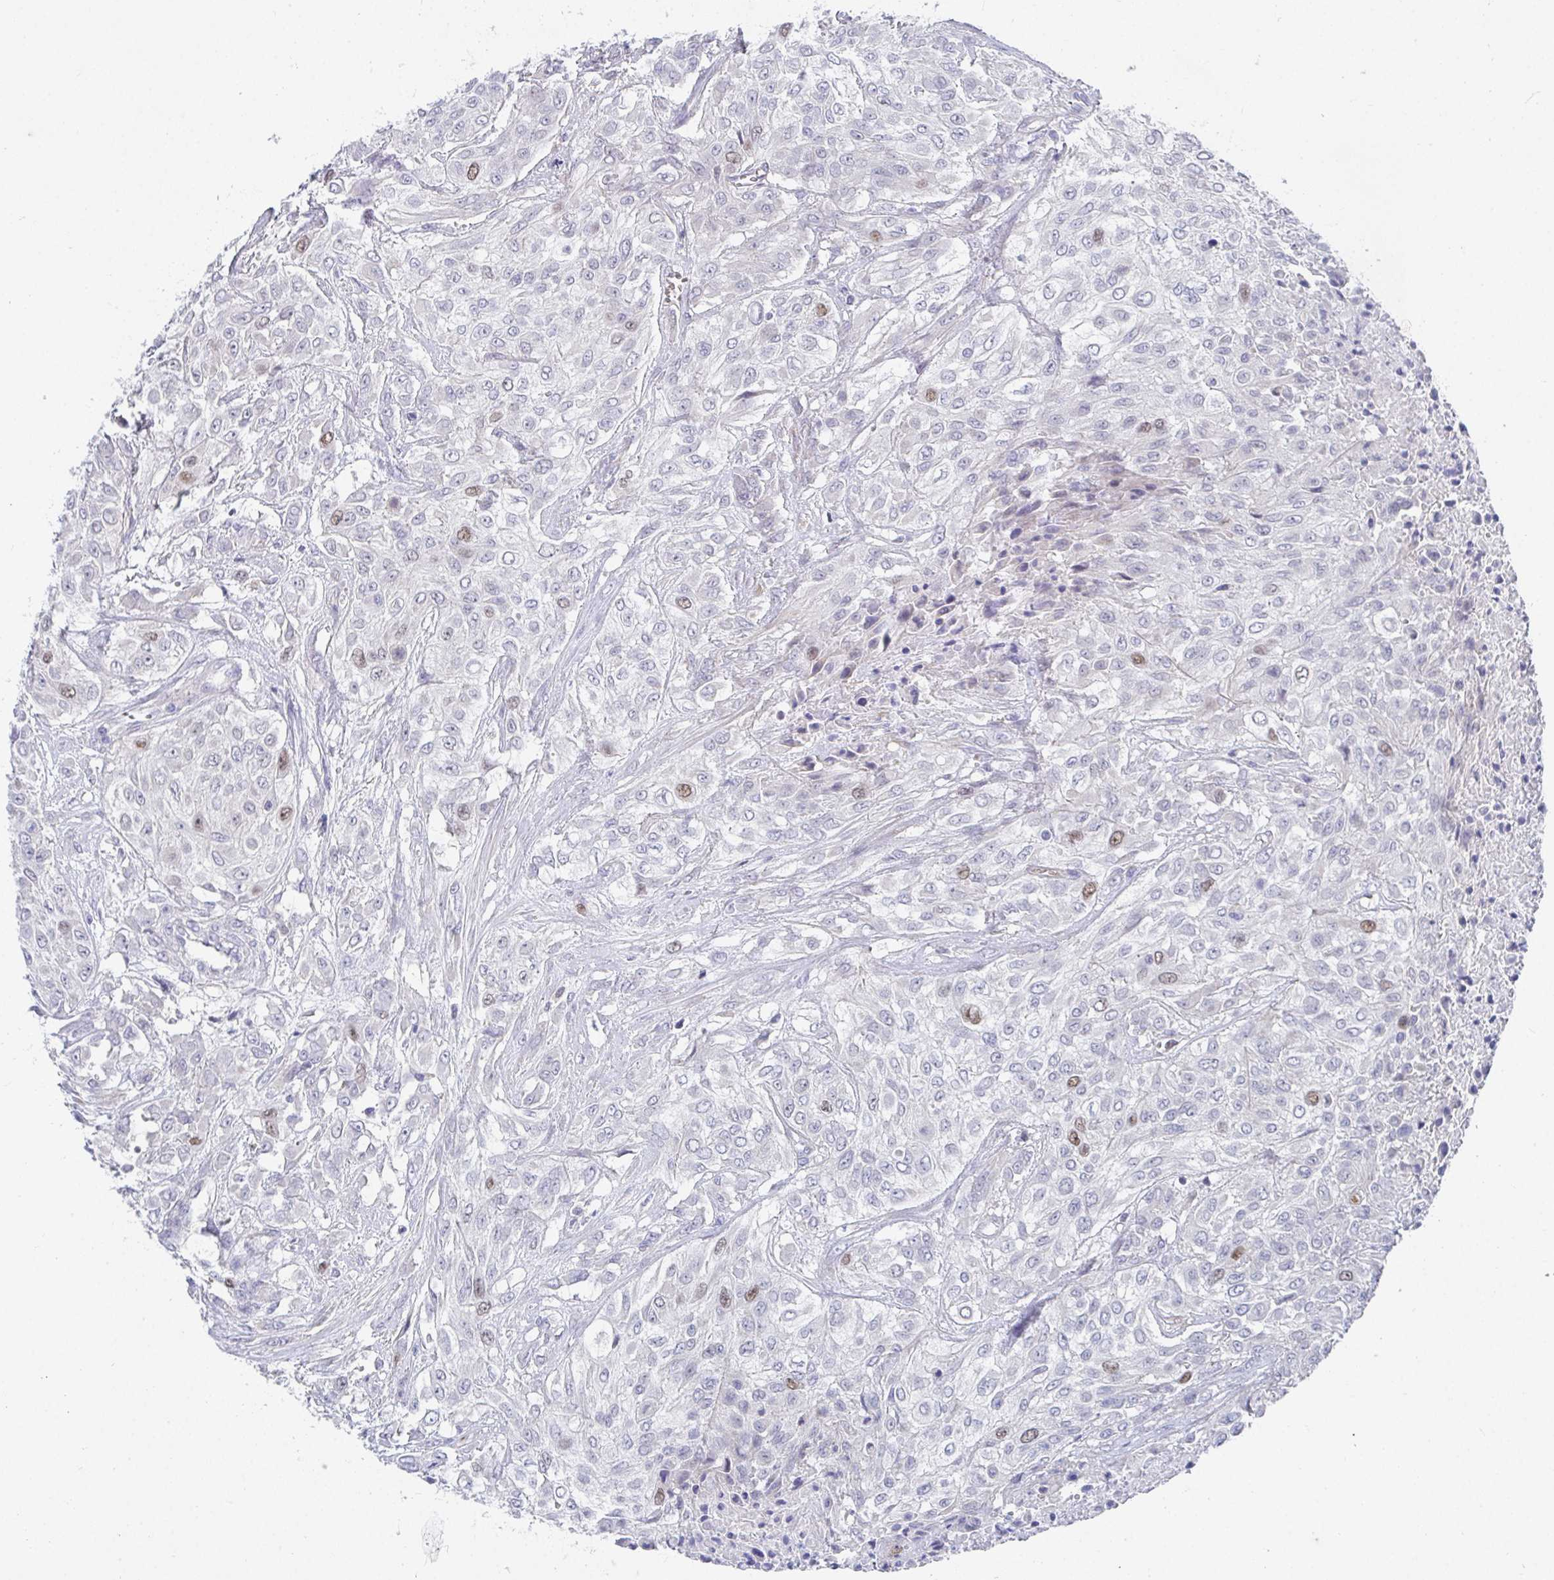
{"staining": {"intensity": "weak", "quantity": "<25%", "location": "nuclear"}, "tissue": "urothelial cancer", "cell_type": "Tumor cells", "image_type": "cancer", "snomed": [{"axis": "morphology", "description": "Urothelial carcinoma, High grade"}, {"axis": "topography", "description": "Urinary bladder"}], "caption": "DAB immunohistochemical staining of human urothelial cancer demonstrates no significant positivity in tumor cells. (Stains: DAB immunohistochemistry (IHC) with hematoxylin counter stain, Microscopy: brightfield microscopy at high magnification).", "gene": "ATP5F1C", "patient": {"sex": "male", "age": 57}}